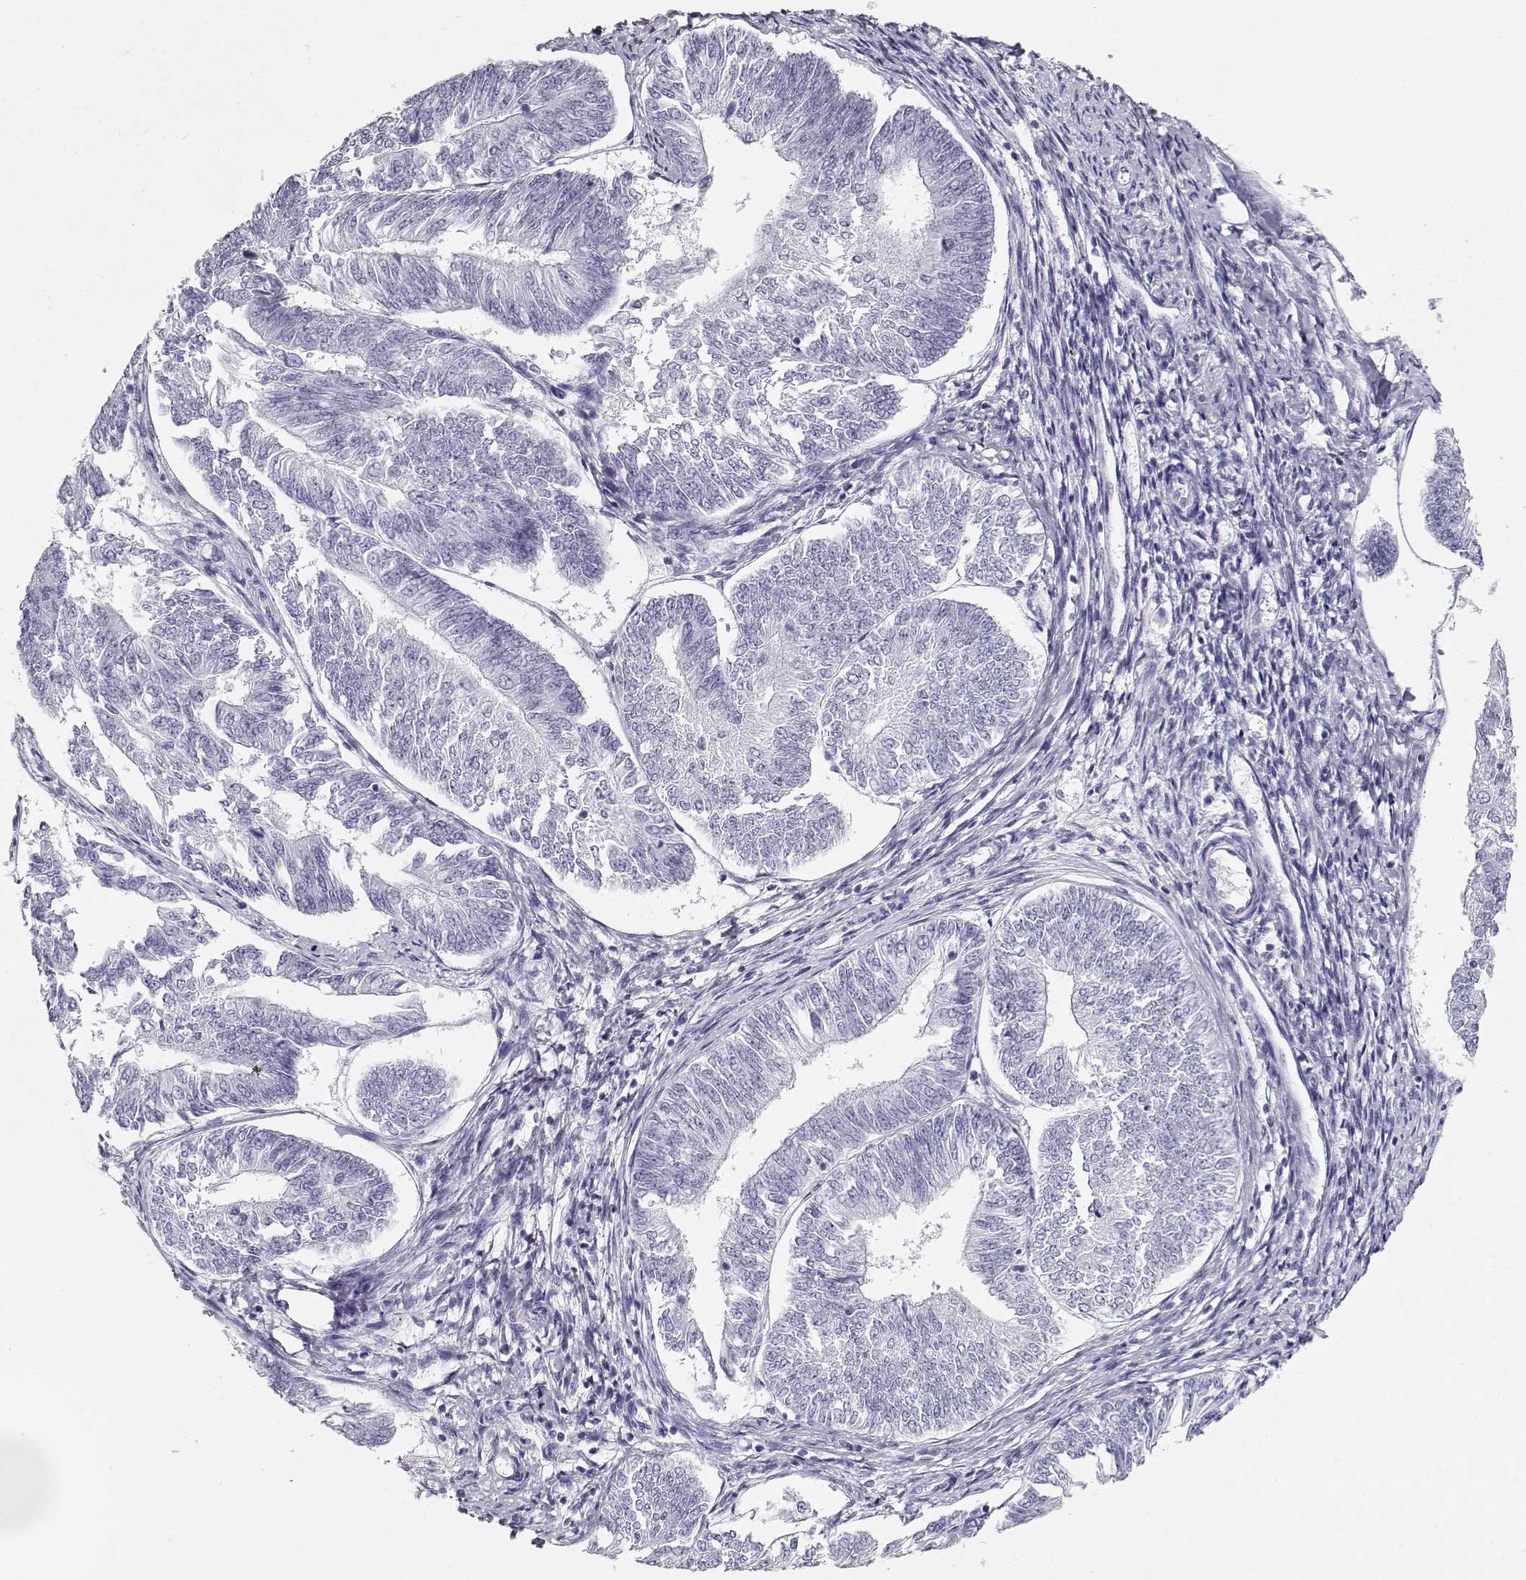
{"staining": {"intensity": "negative", "quantity": "none", "location": "none"}, "tissue": "endometrial cancer", "cell_type": "Tumor cells", "image_type": "cancer", "snomed": [{"axis": "morphology", "description": "Adenocarcinoma, NOS"}, {"axis": "topography", "description": "Endometrium"}], "caption": "Tumor cells are negative for protein expression in human endometrial adenocarcinoma.", "gene": "MAGEC1", "patient": {"sex": "female", "age": 58}}